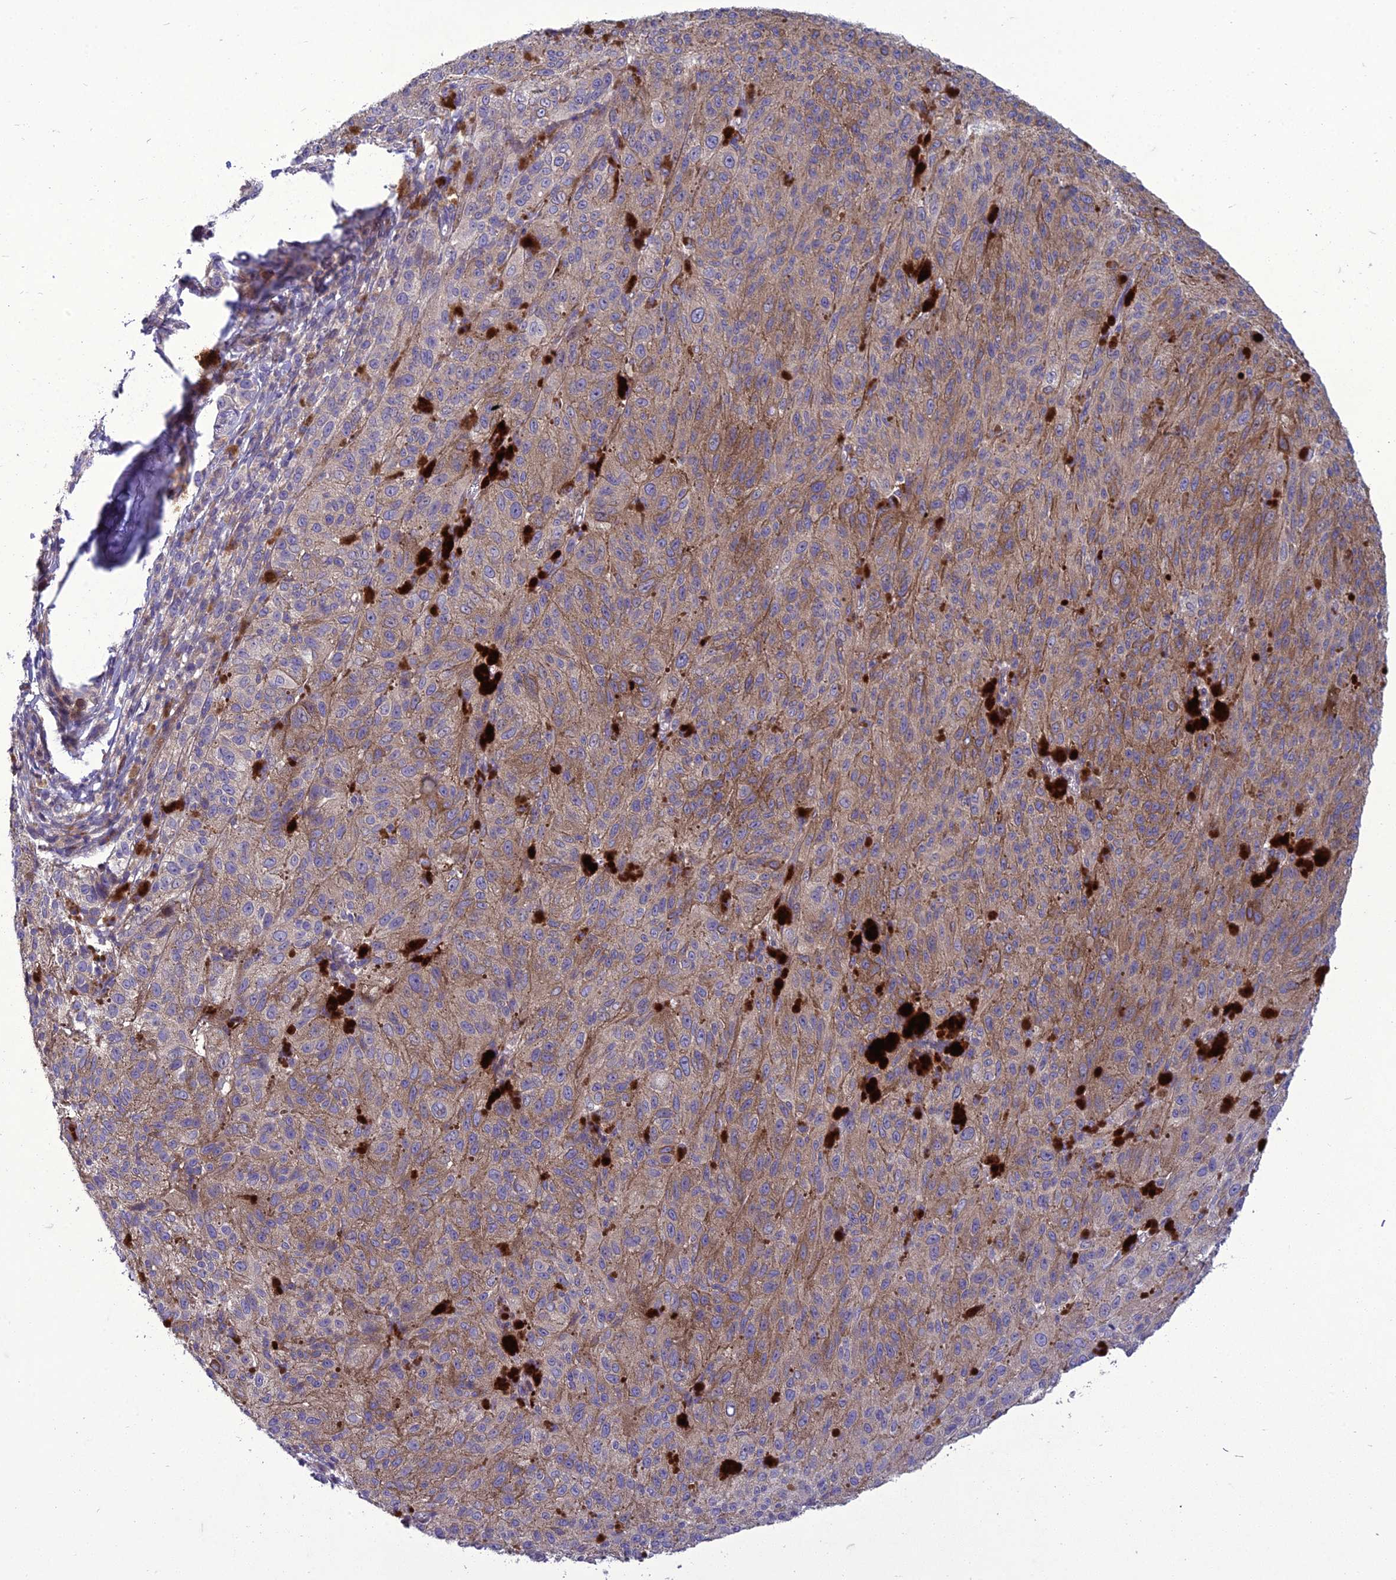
{"staining": {"intensity": "negative", "quantity": "none", "location": "none"}, "tissue": "melanoma", "cell_type": "Tumor cells", "image_type": "cancer", "snomed": [{"axis": "morphology", "description": "Malignant melanoma, NOS"}, {"axis": "topography", "description": "Skin"}], "caption": "Tumor cells show no significant protein staining in melanoma. The staining was performed using DAB to visualize the protein expression in brown, while the nuclei were stained in blue with hematoxylin (Magnification: 20x).", "gene": "ADIPOR2", "patient": {"sex": "female", "age": 52}}